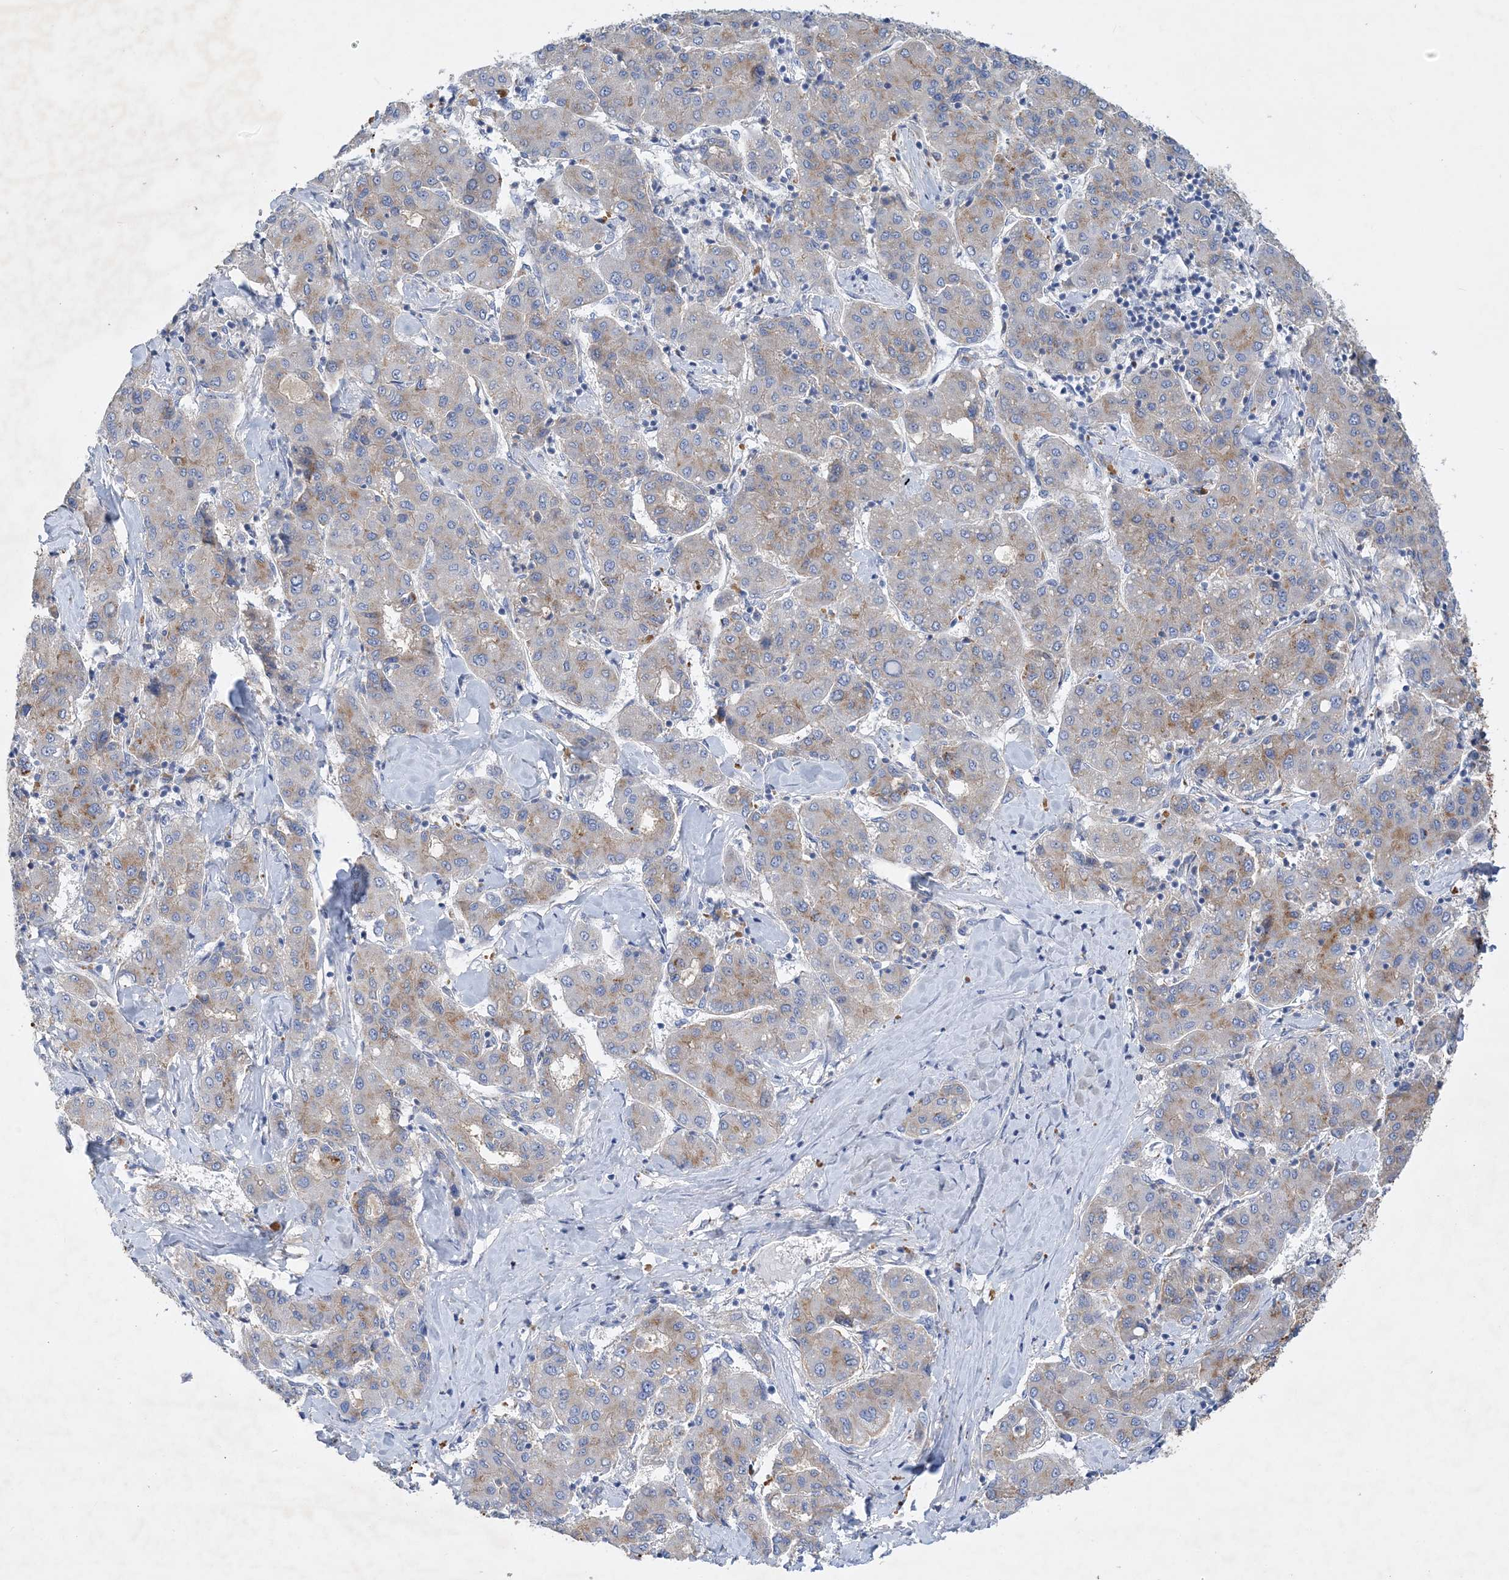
{"staining": {"intensity": "moderate", "quantity": "<25%", "location": "cytoplasmic/membranous"}, "tissue": "liver cancer", "cell_type": "Tumor cells", "image_type": "cancer", "snomed": [{"axis": "morphology", "description": "Carcinoma, Hepatocellular, NOS"}, {"axis": "topography", "description": "Liver"}], "caption": "A high-resolution histopathology image shows immunohistochemistry staining of hepatocellular carcinoma (liver), which shows moderate cytoplasmic/membranous positivity in approximately <25% of tumor cells. (brown staining indicates protein expression, while blue staining denotes nuclei).", "gene": "GRINA", "patient": {"sex": "male", "age": 65}}